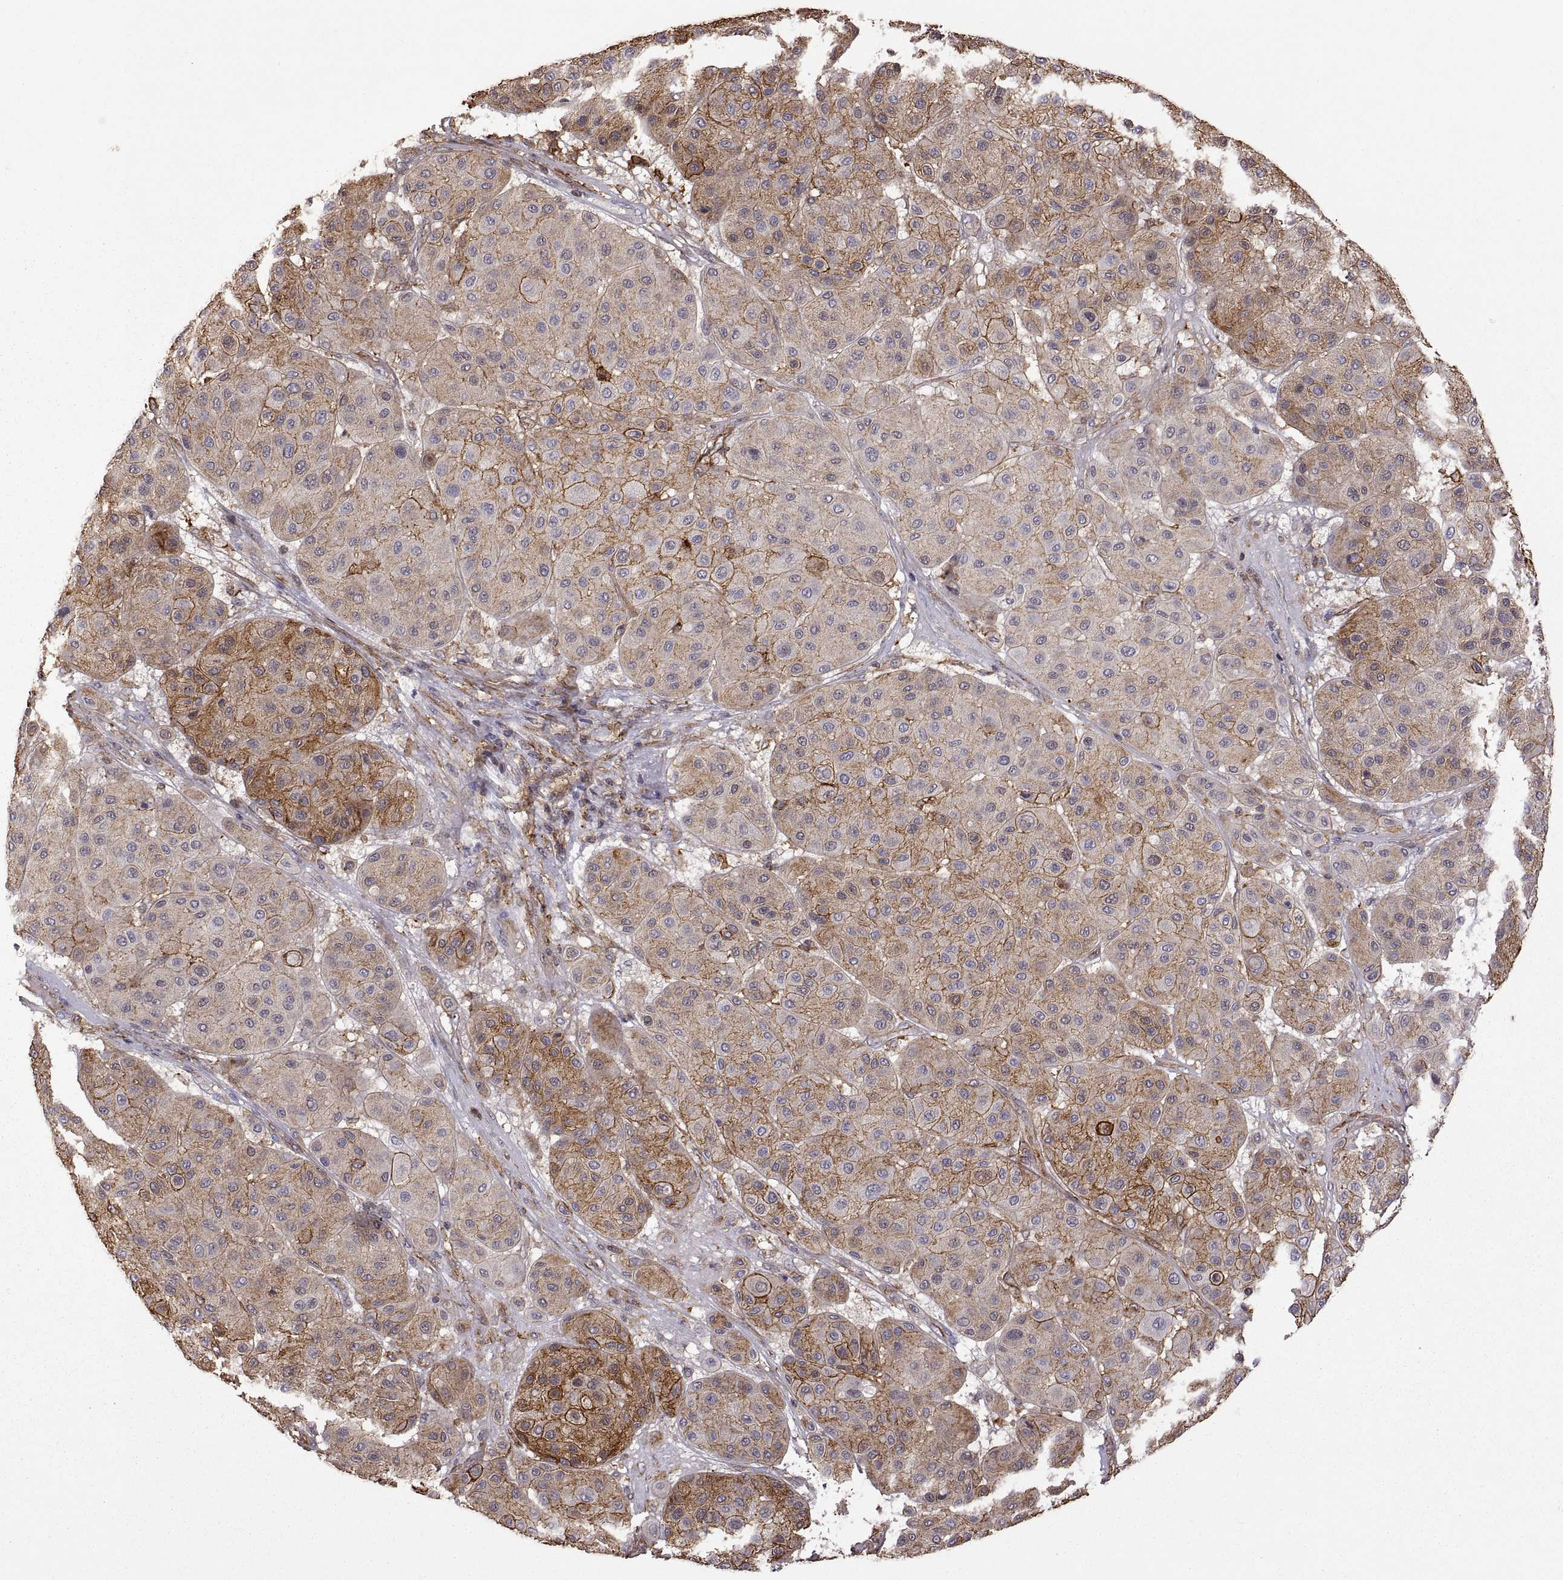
{"staining": {"intensity": "moderate", "quantity": "25%-75%", "location": "cytoplasmic/membranous"}, "tissue": "melanoma", "cell_type": "Tumor cells", "image_type": "cancer", "snomed": [{"axis": "morphology", "description": "Malignant melanoma, Metastatic site"}, {"axis": "topography", "description": "Smooth muscle"}], "caption": "Protein staining demonstrates moderate cytoplasmic/membranous positivity in about 25%-75% of tumor cells in melanoma. The protein is shown in brown color, while the nuclei are stained blue.", "gene": "S100A10", "patient": {"sex": "male", "age": 41}}